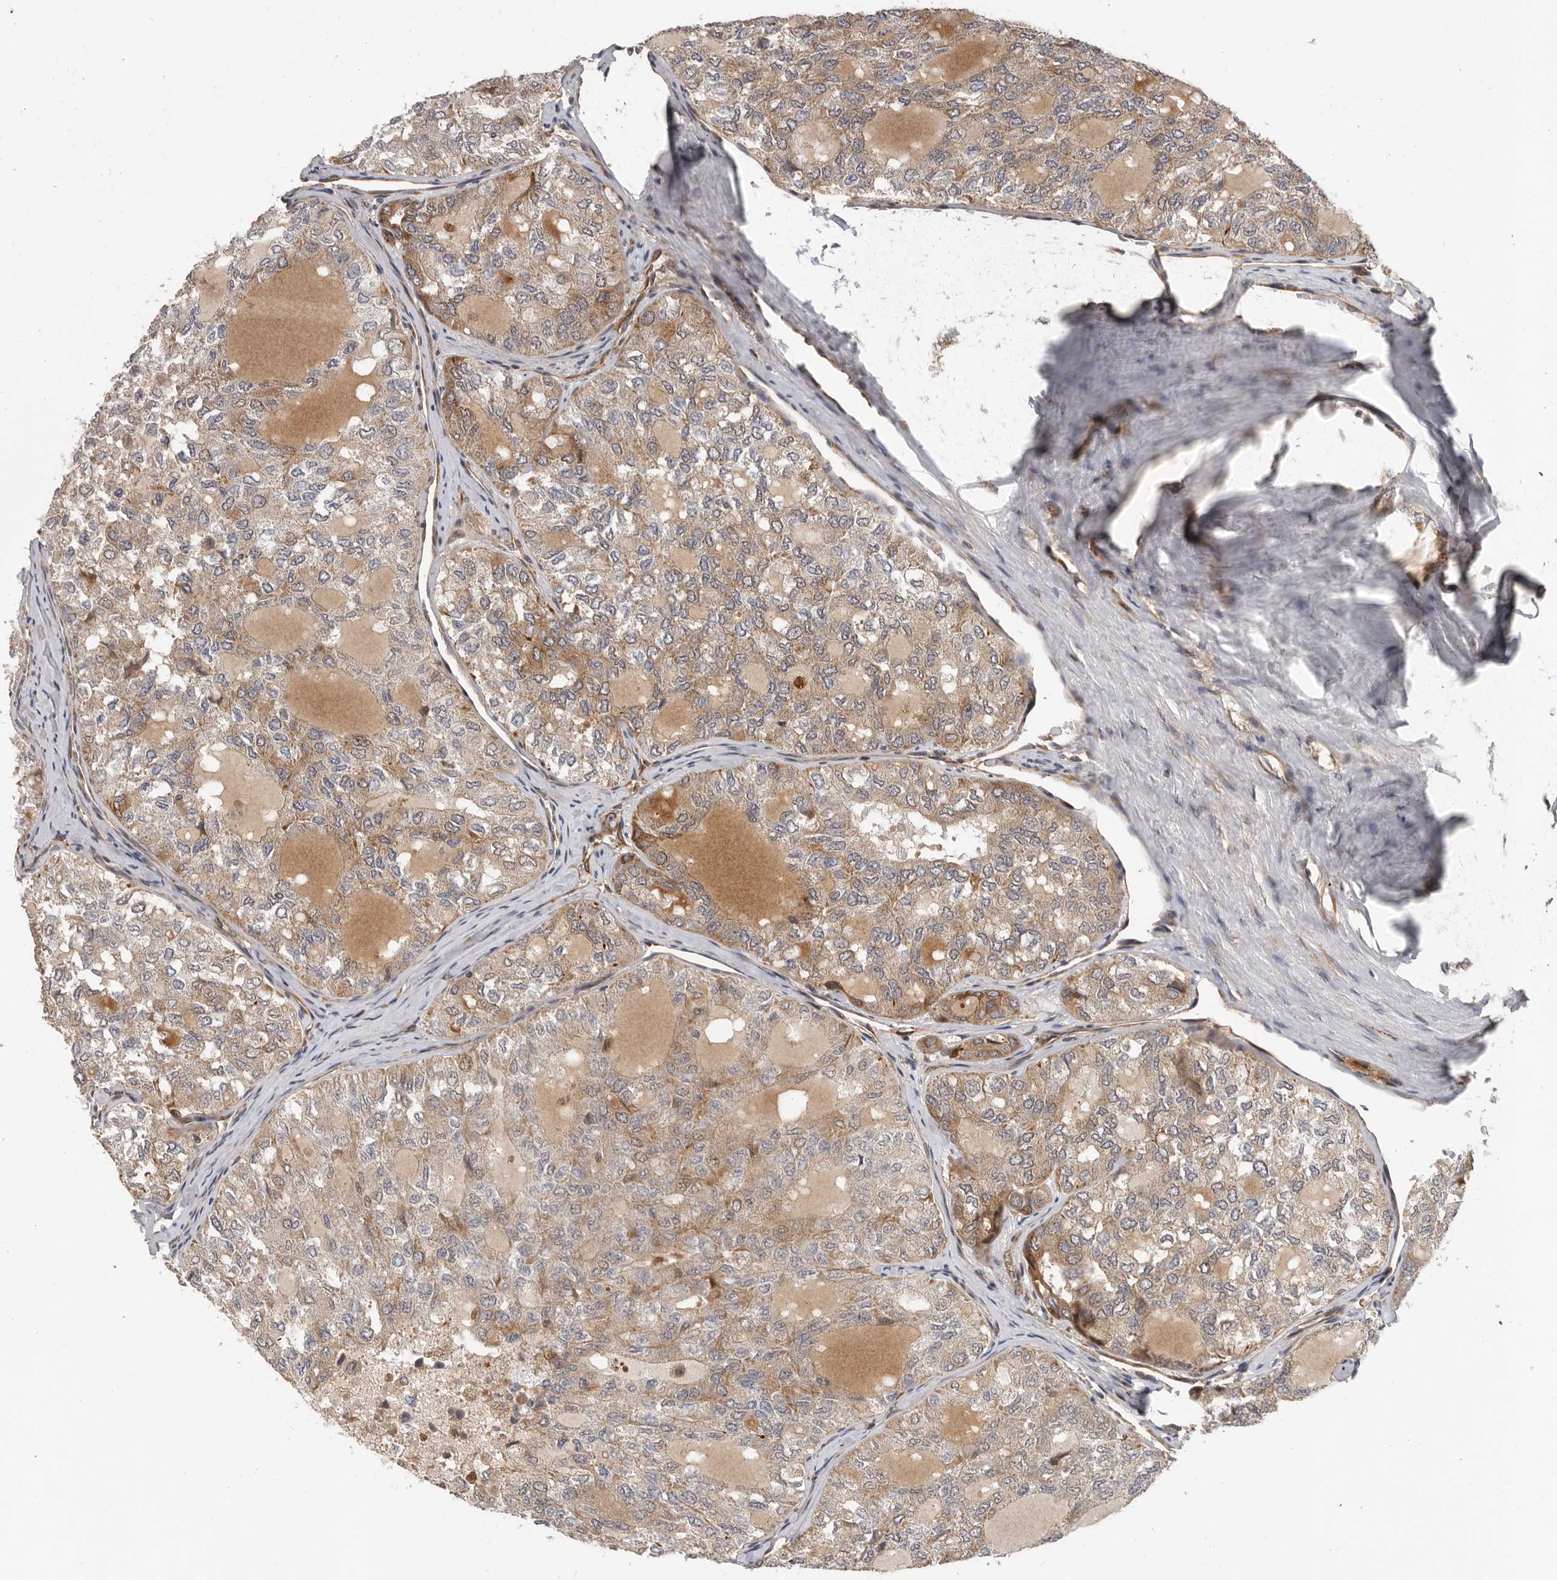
{"staining": {"intensity": "weak", "quantity": ">75%", "location": "cytoplasmic/membranous"}, "tissue": "thyroid cancer", "cell_type": "Tumor cells", "image_type": "cancer", "snomed": [{"axis": "morphology", "description": "Follicular adenoma carcinoma, NOS"}, {"axis": "topography", "description": "Thyroid gland"}], "caption": "High-magnification brightfield microscopy of thyroid cancer stained with DAB (3,3'-diaminobenzidine) (brown) and counterstained with hematoxylin (blue). tumor cells exhibit weak cytoplasmic/membranous positivity is appreciated in about>75% of cells. The protein is stained brown, and the nuclei are stained in blue (DAB (3,3'-diaminobenzidine) IHC with brightfield microscopy, high magnification).", "gene": "RNF157", "patient": {"sex": "male", "age": 75}}